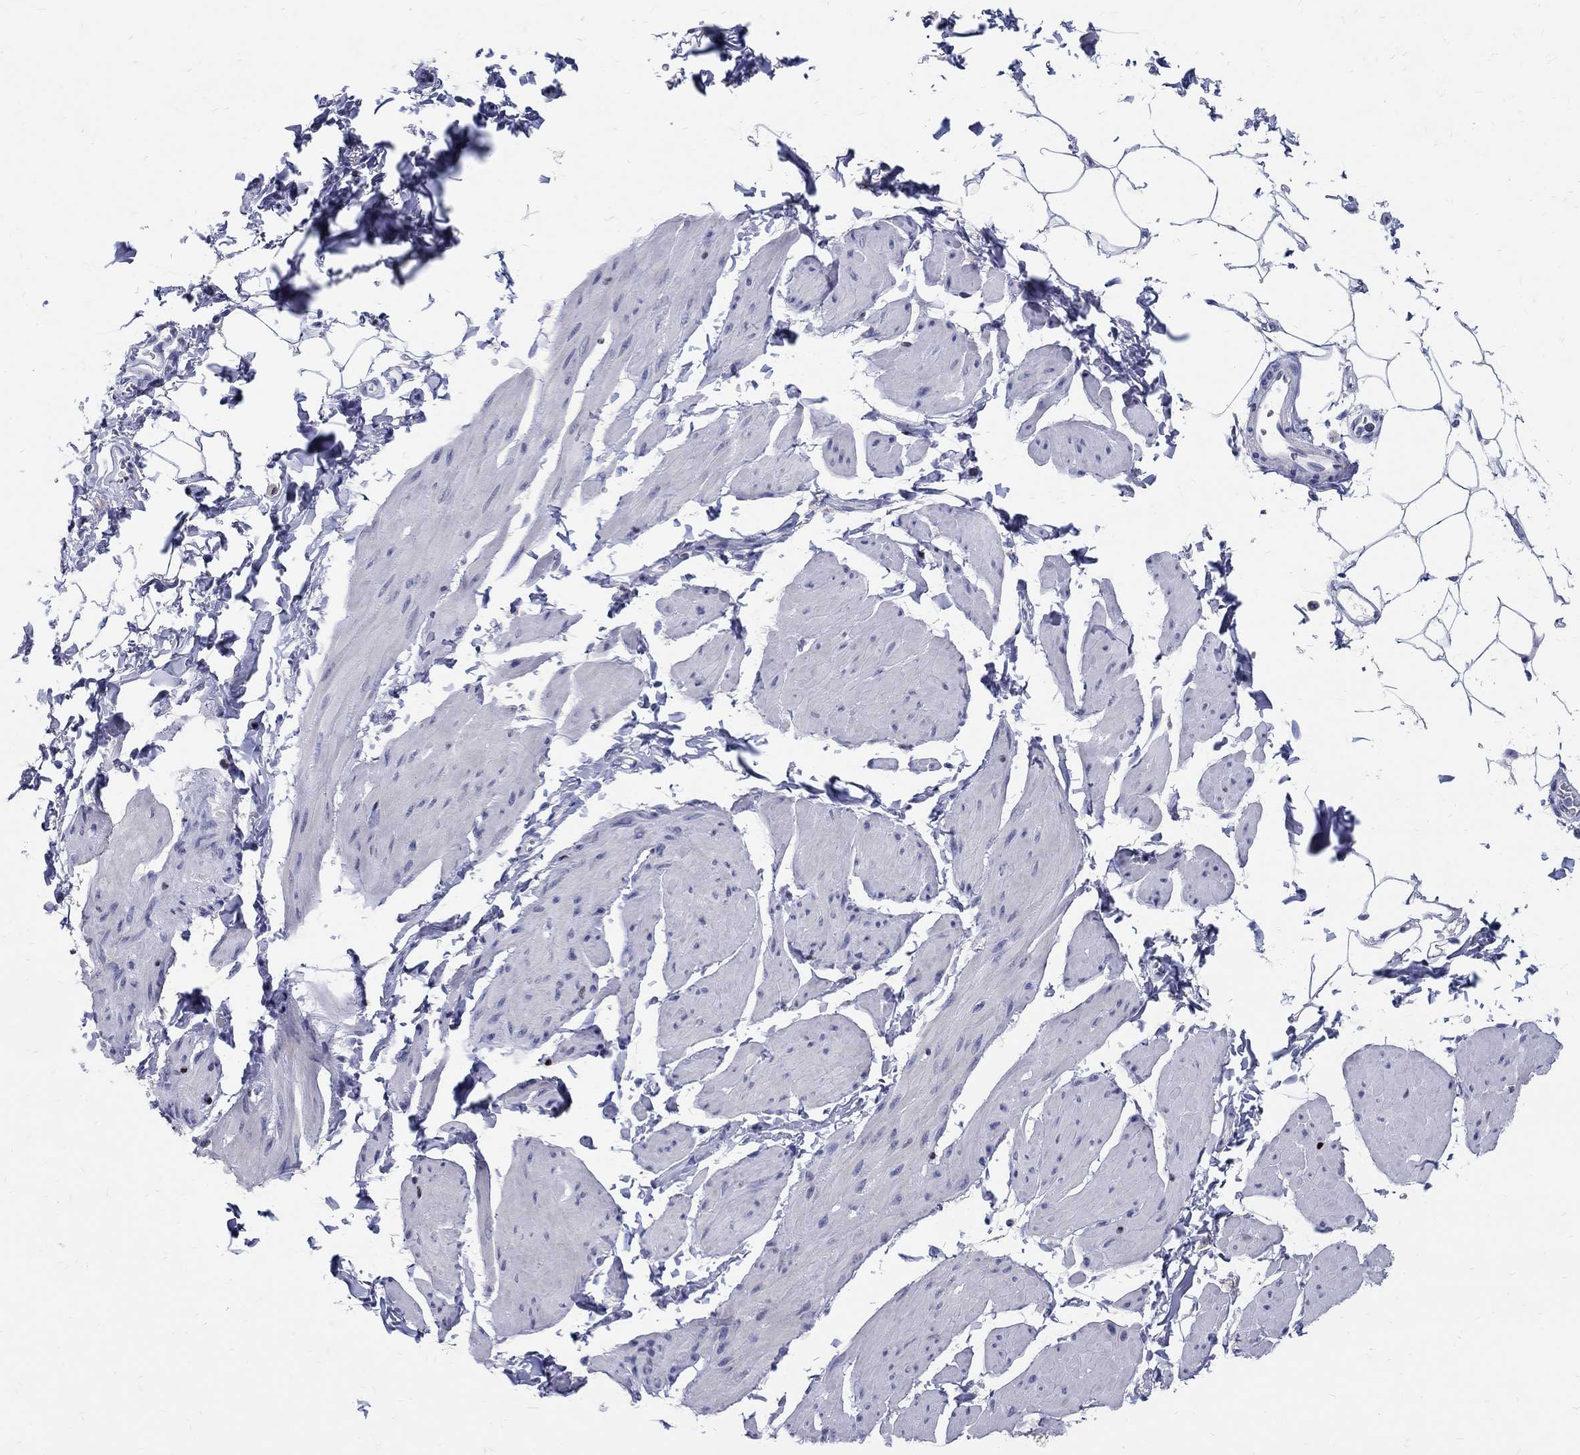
{"staining": {"intensity": "negative", "quantity": "none", "location": "none"}, "tissue": "smooth muscle", "cell_type": "Smooth muscle cells", "image_type": "normal", "snomed": [{"axis": "morphology", "description": "Normal tissue, NOS"}, {"axis": "topography", "description": "Adipose tissue"}, {"axis": "topography", "description": "Smooth muscle"}, {"axis": "topography", "description": "Peripheral nerve tissue"}], "caption": "An immunohistochemistry (IHC) photomicrograph of normal smooth muscle is shown. There is no staining in smooth muscle cells of smooth muscle.", "gene": "SOX2", "patient": {"sex": "male", "age": 83}}